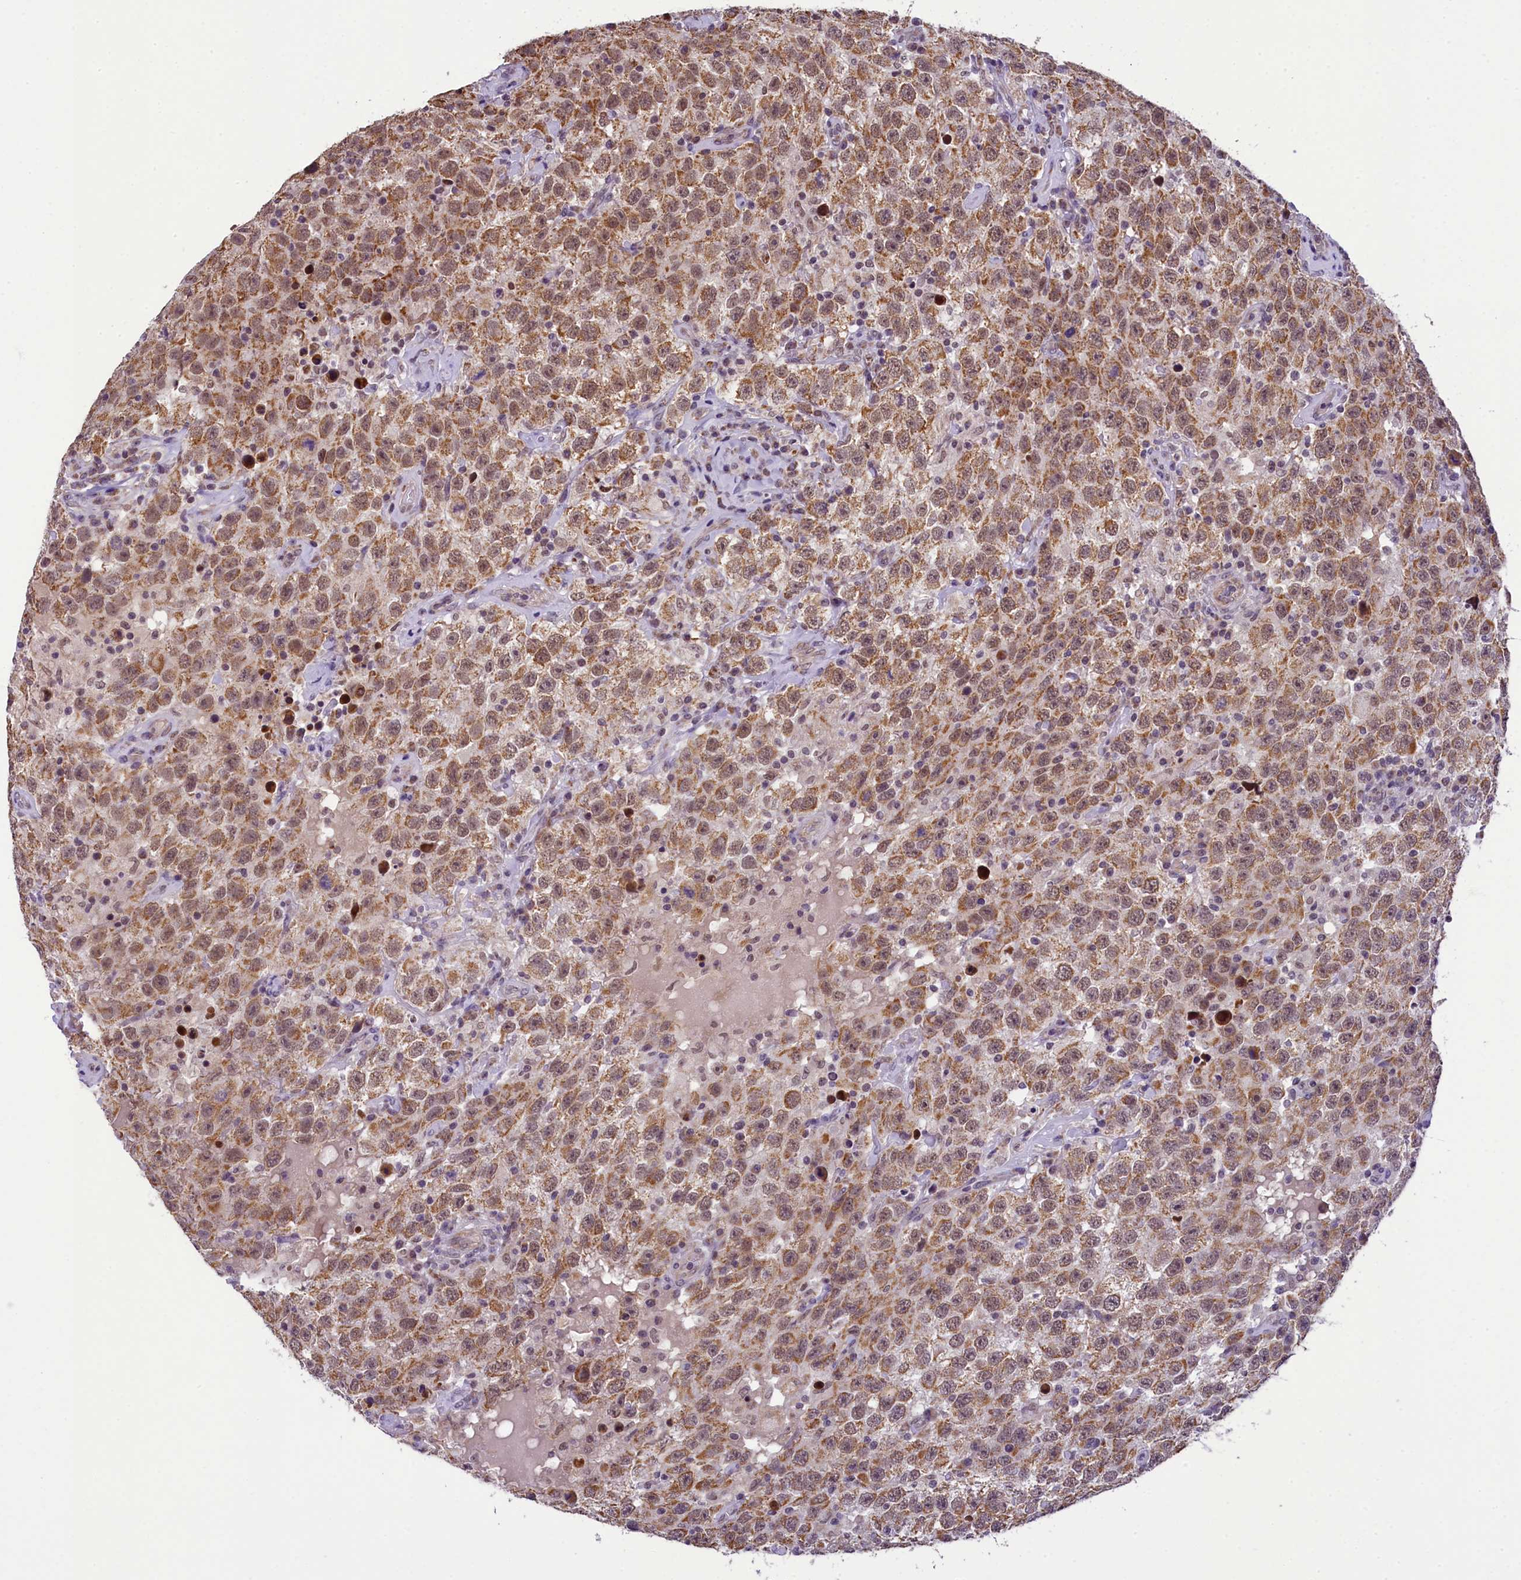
{"staining": {"intensity": "moderate", "quantity": ">75%", "location": "cytoplasmic/membranous"}, "tissue": "testis cancer", "cell_type": "Tumor cells", "image_type": "cancer", "snomed": [{"axis": "morphology", "description": "Seminoma, NOS"}, {"axis": "topography", "description": "Testis"}], "caption": "Testis cancer (seminoma) stained with a protein marker displays moderate staining in tumor cells.", "gene": "PAF1", "patient": {"sex": "male", "age": 41}}